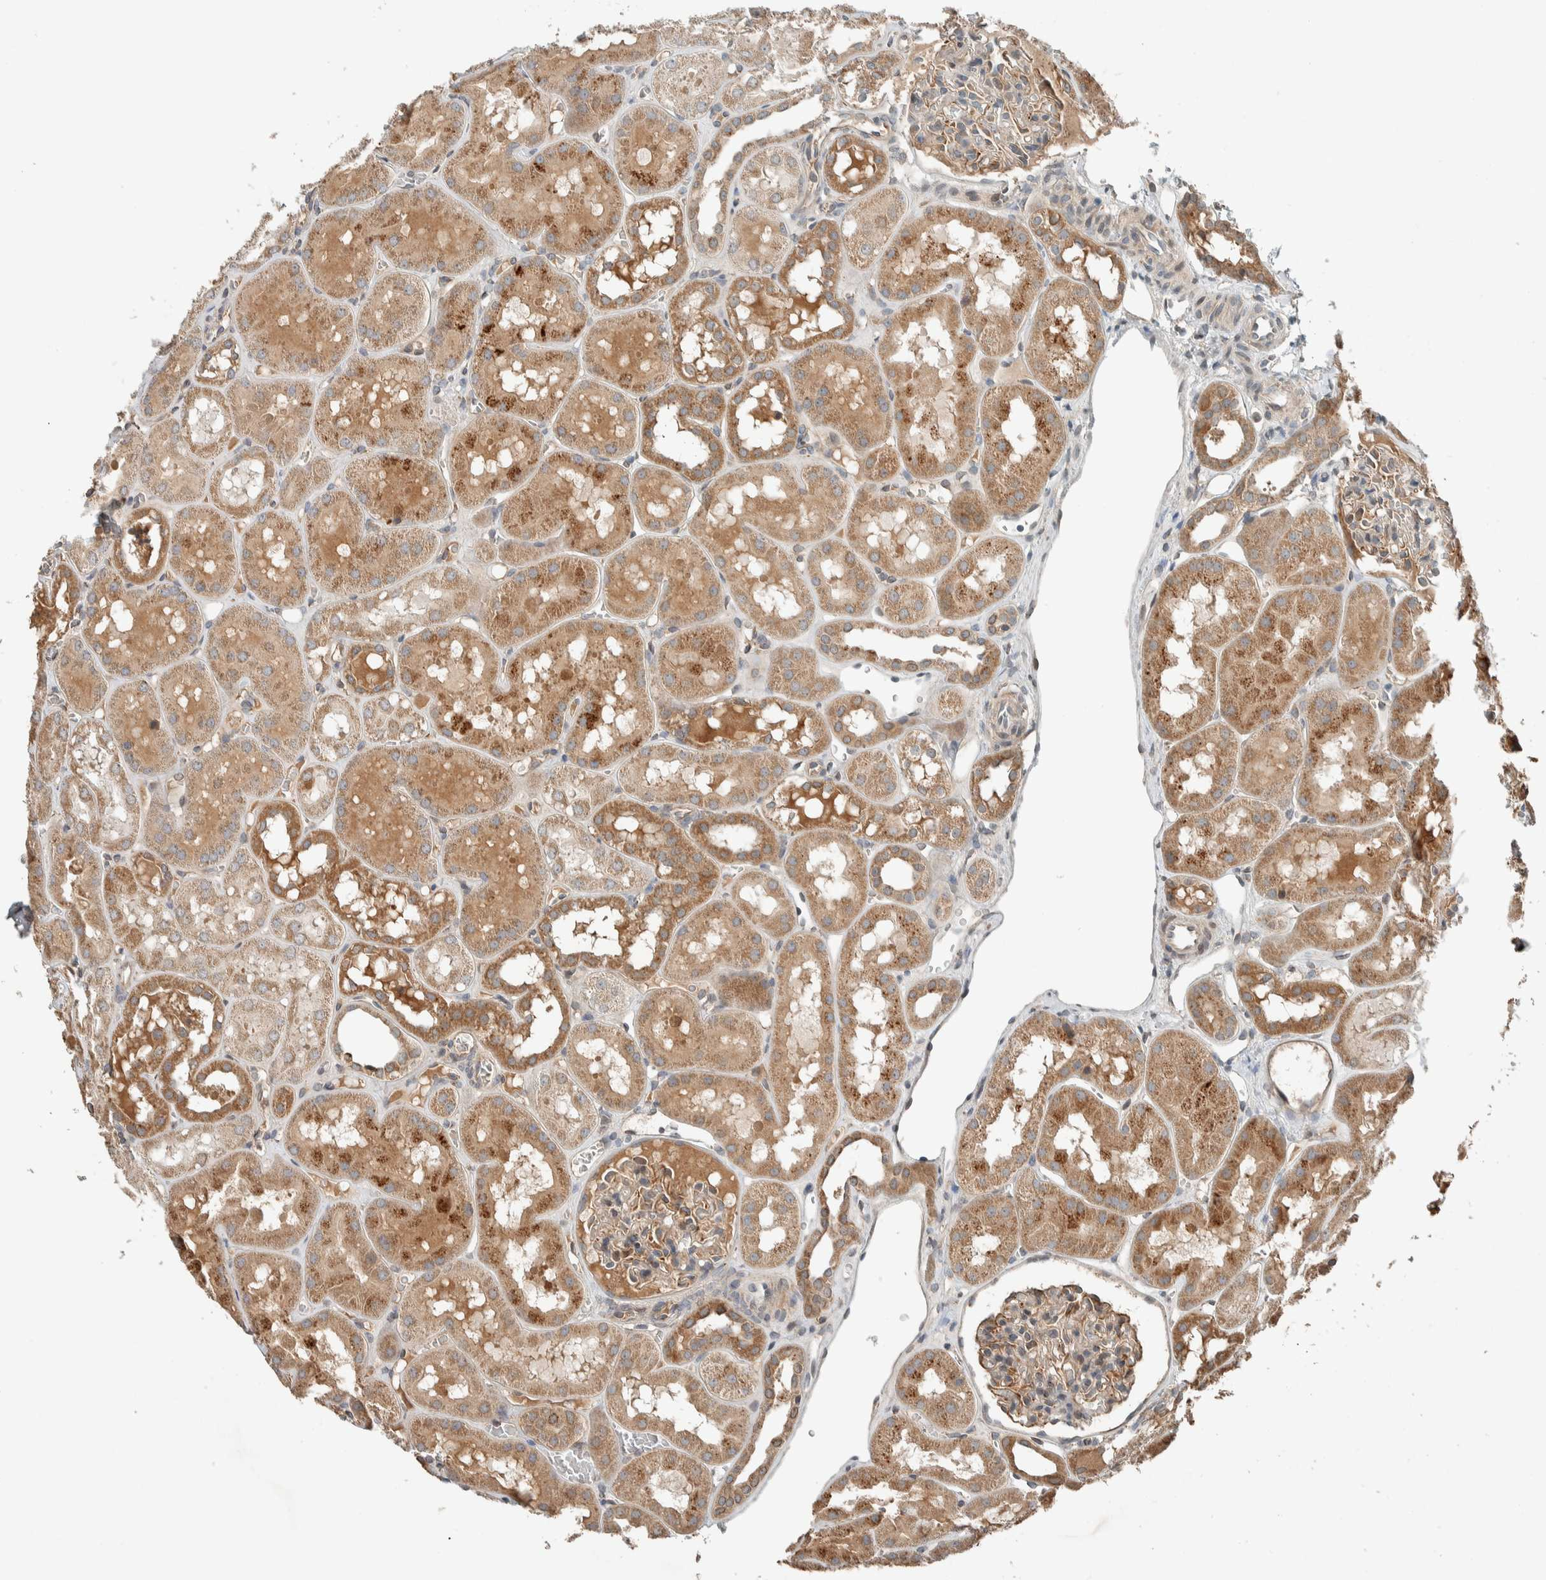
{"staining": {"intensity": "moderate", "quantity": "<25%", "location": "cytoplasmic/membranous"}, "tissue": "kidney", "cell_type": "Cells in glomeruli", "image_type": "normal", "snomed": [{"axis": "morphology", "description": "Normal tissue, NOS"}, {"axis": "topography", "description": "Kidney"}, {"axis": "topography", "description": "Urinary bladder"}], "caption": "Unremarkable kidney was stained to show a protein in brown. There is low levels of moderate cytoplasmic/membranous staining in approximately <25% of cells in glomeruli. (brown staining indicates protein expression, while blue staining denotes nuclei).", "gene": "NBR1", "patient": {"sex": "male", "age": 16}}